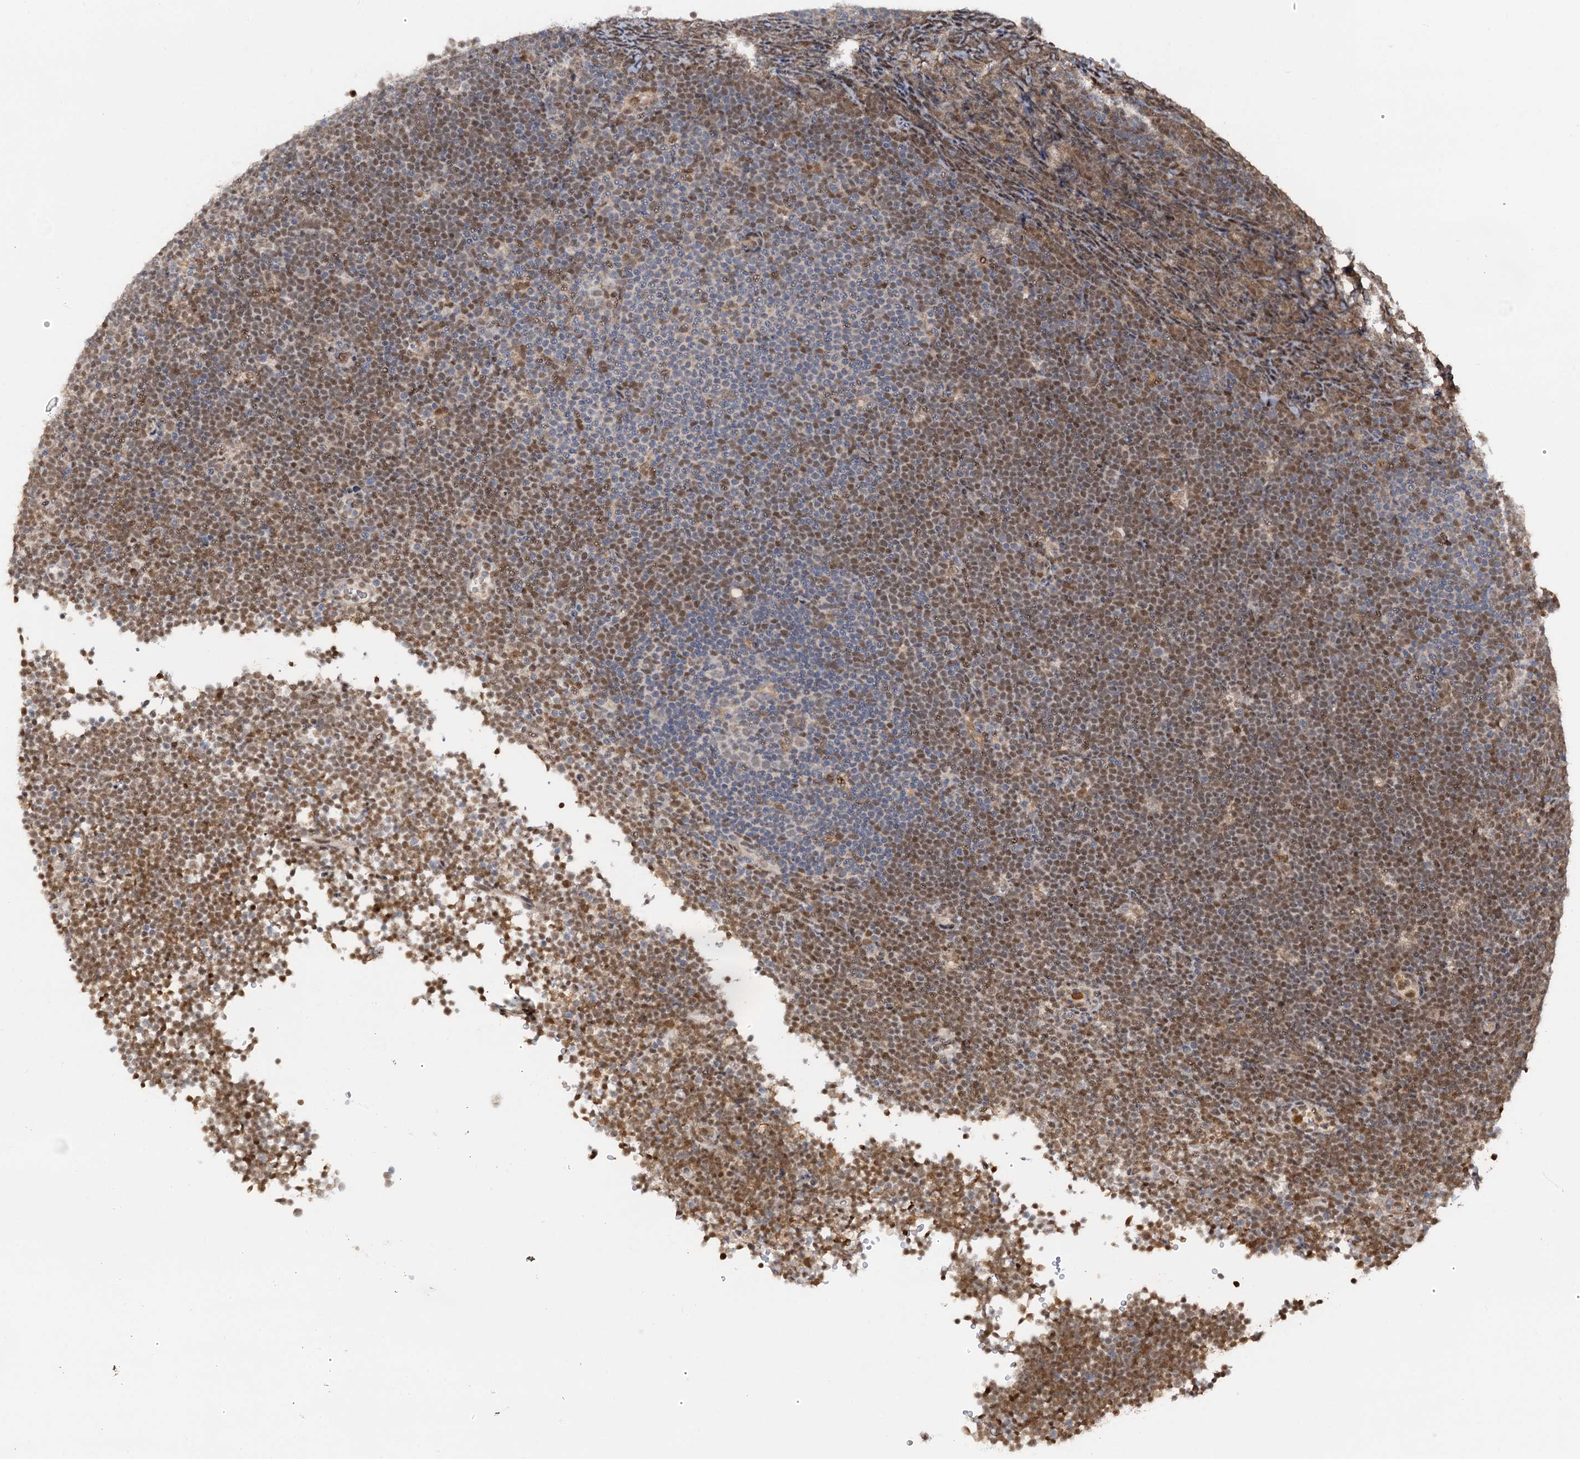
{"staining": {"intensity": "moderate", "quantity": ">75%", "location": "nuclear"}, "tissue": "lymphoma", "cell_type": "Tumor cells", "image_type": "cancer", "snomed": [{"axis": "morphology", "description": "Malignant lymphoma, non-Hodgkin's type, High grade"}, {"axis": "topography", "description": "Lymph node"}], "caption": "Immunohistochemistry micrograph of human lymphoma stained for a protein (brown), which shows medium levels of moderate nuclear positivity in approximately >75% of tumor cells.", "gene": "ZNF609", "patient": {"sex": "male", "age": 13}}